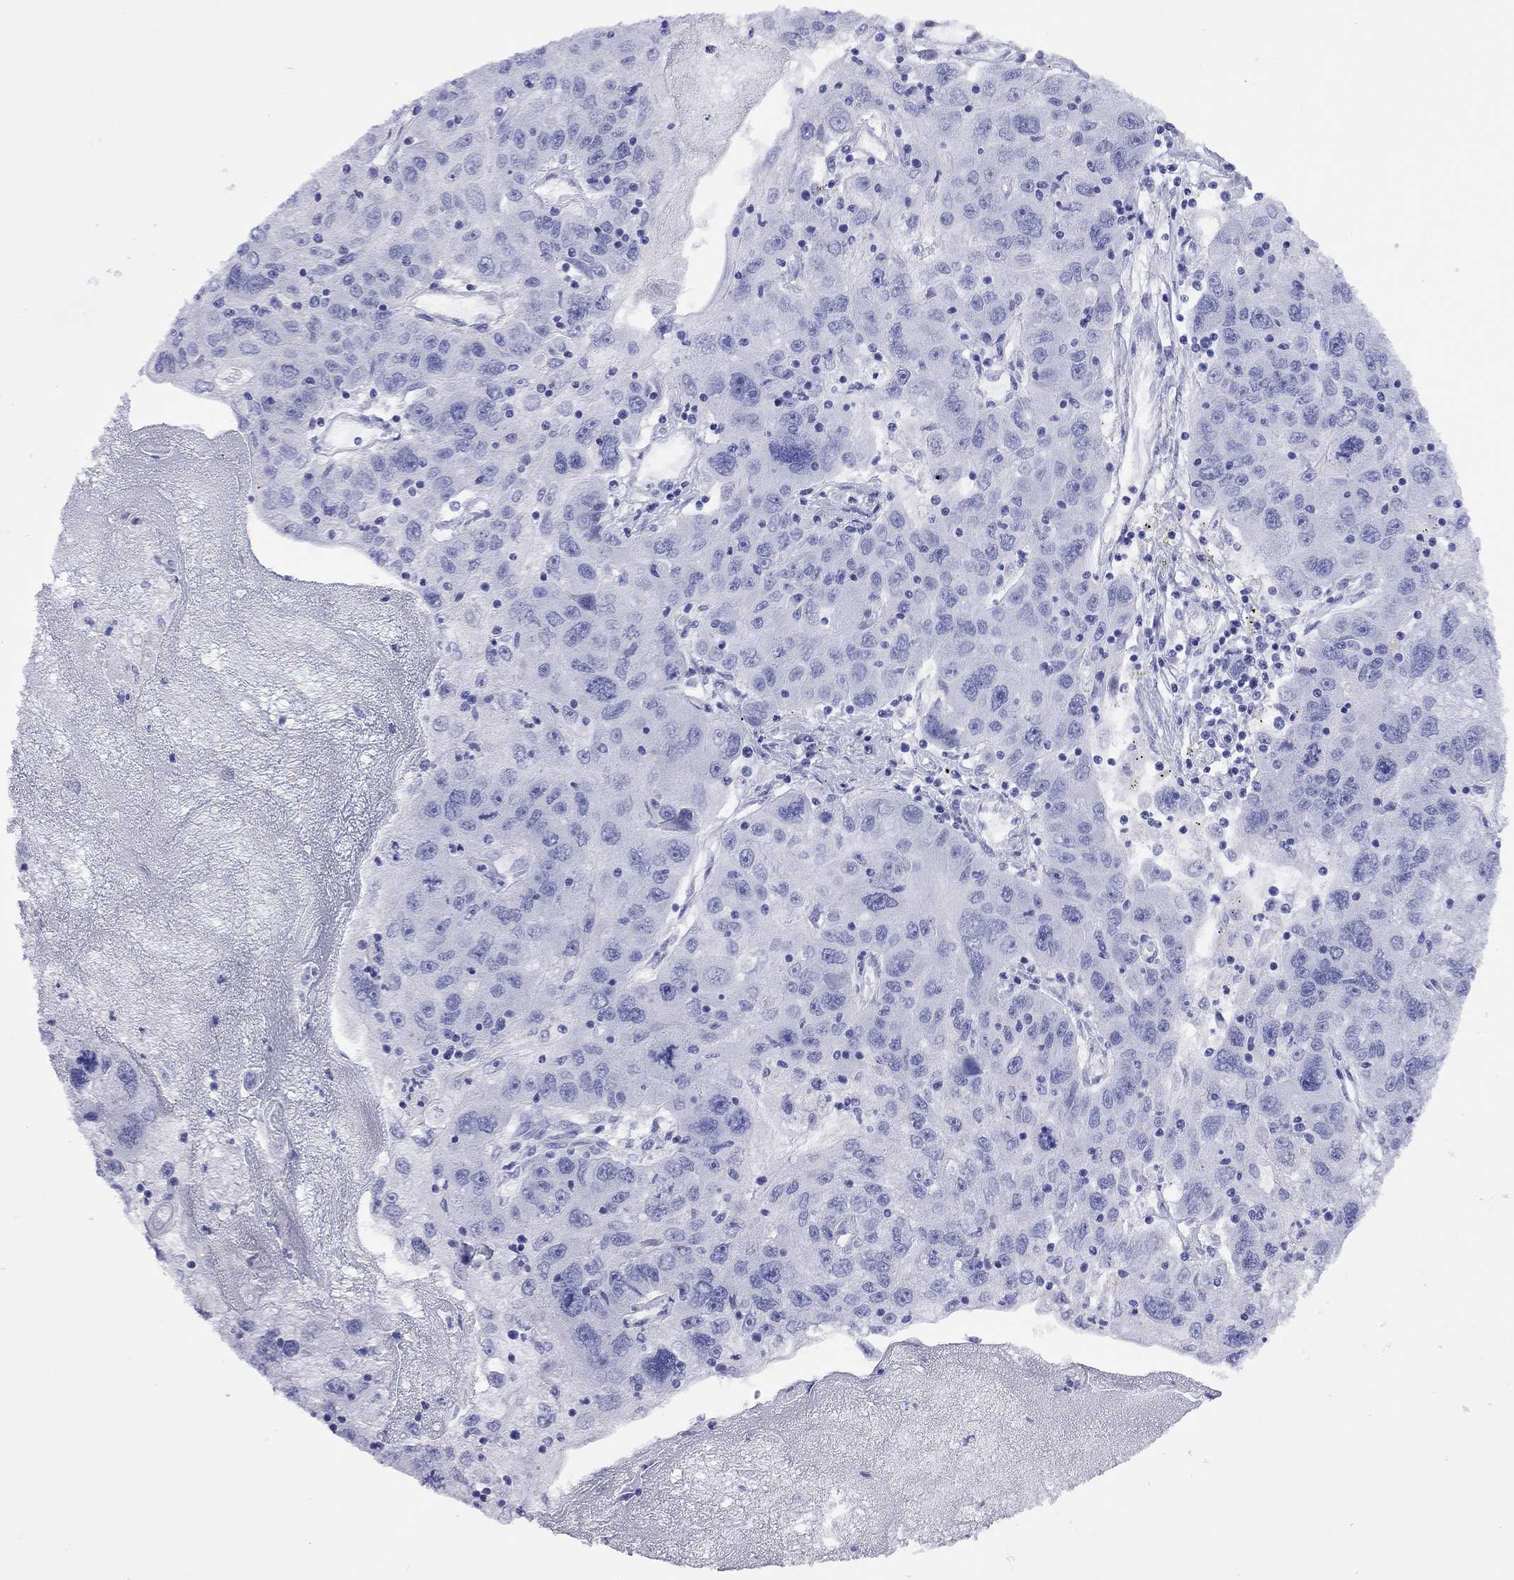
{"staining": {"intensity": "negative", "quantity": "none", "location": "none"}, "tissue": "stomach cancer", "cell_type": "Tumor cells", "image_type": "cancer", "snomed": [{"axis": "morphology", "description": "Adenocarcinoma, NOS"}, {"axis": "topography", "description": "Stomach"}], "caption": "There is no significant expression in tumor cells of stomach cancer. The staining is performed using DAB brown chromogen with nuclei counter-stained in using hematoxylin.", "gene": "FIGLA", "patient": {"sex": "male", "age": 56}}